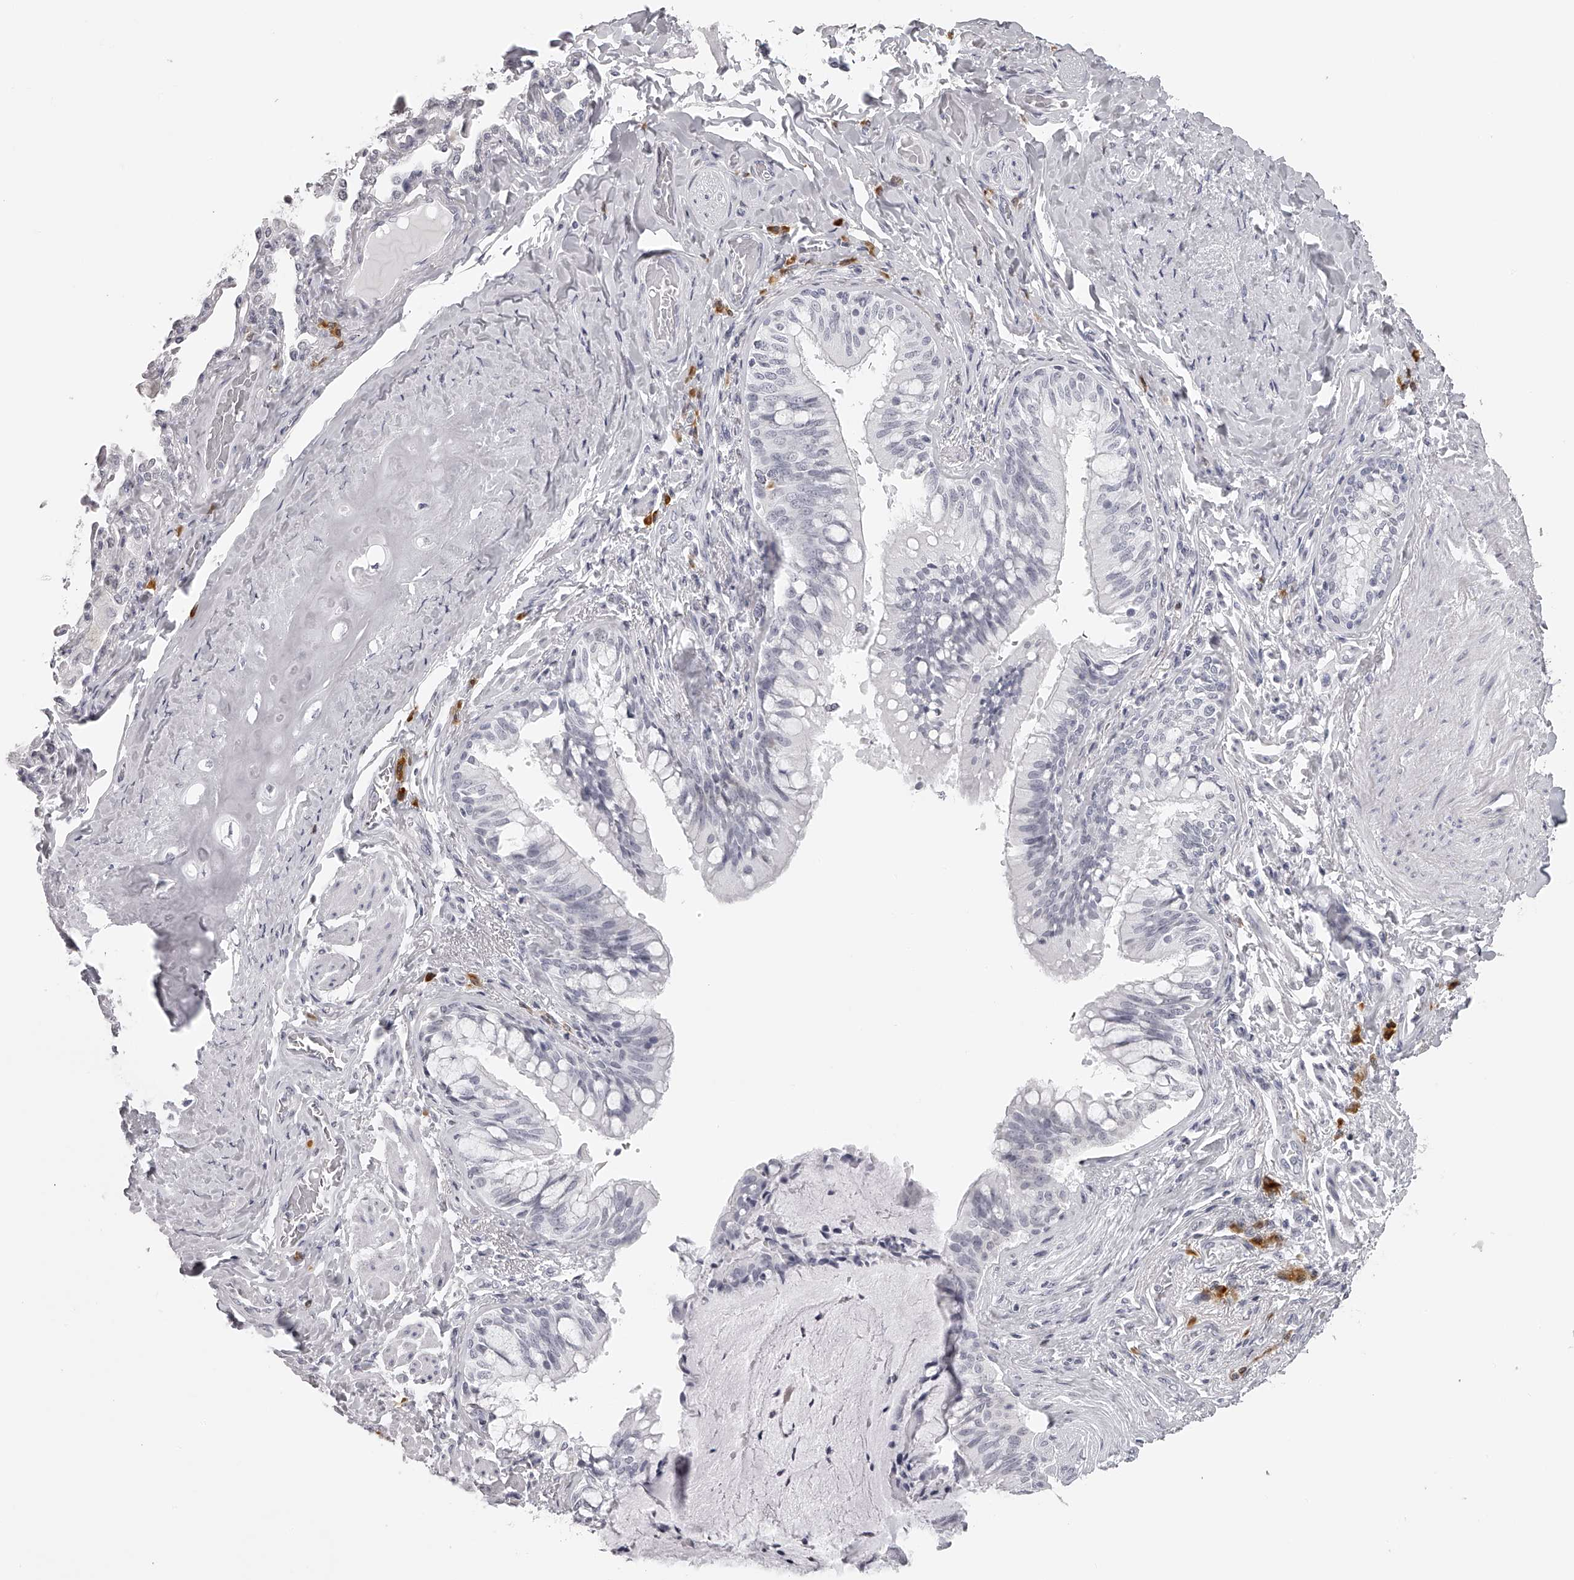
{"staining": {"intensity": "negative", "quantity": "none", "location": "none"}, "tissue": "bronchus", "cell_type": "Respiratory epithelial cells", "image_type": "normal", "snomed": [{"axis": "morphology", "description": "Normal tissue, NOS"}, {"axis": "morphology", "description": "Inflammation, NOS"}, {"axis": "topography", "description": "Lung"}], "caption": "IHC image of benign bronchus stained for a protein (brown), which exhibits no staining in respiratory epithelial cells.", "gene": "SEC11C", "patient": {"sex": "female", "age": 46}}